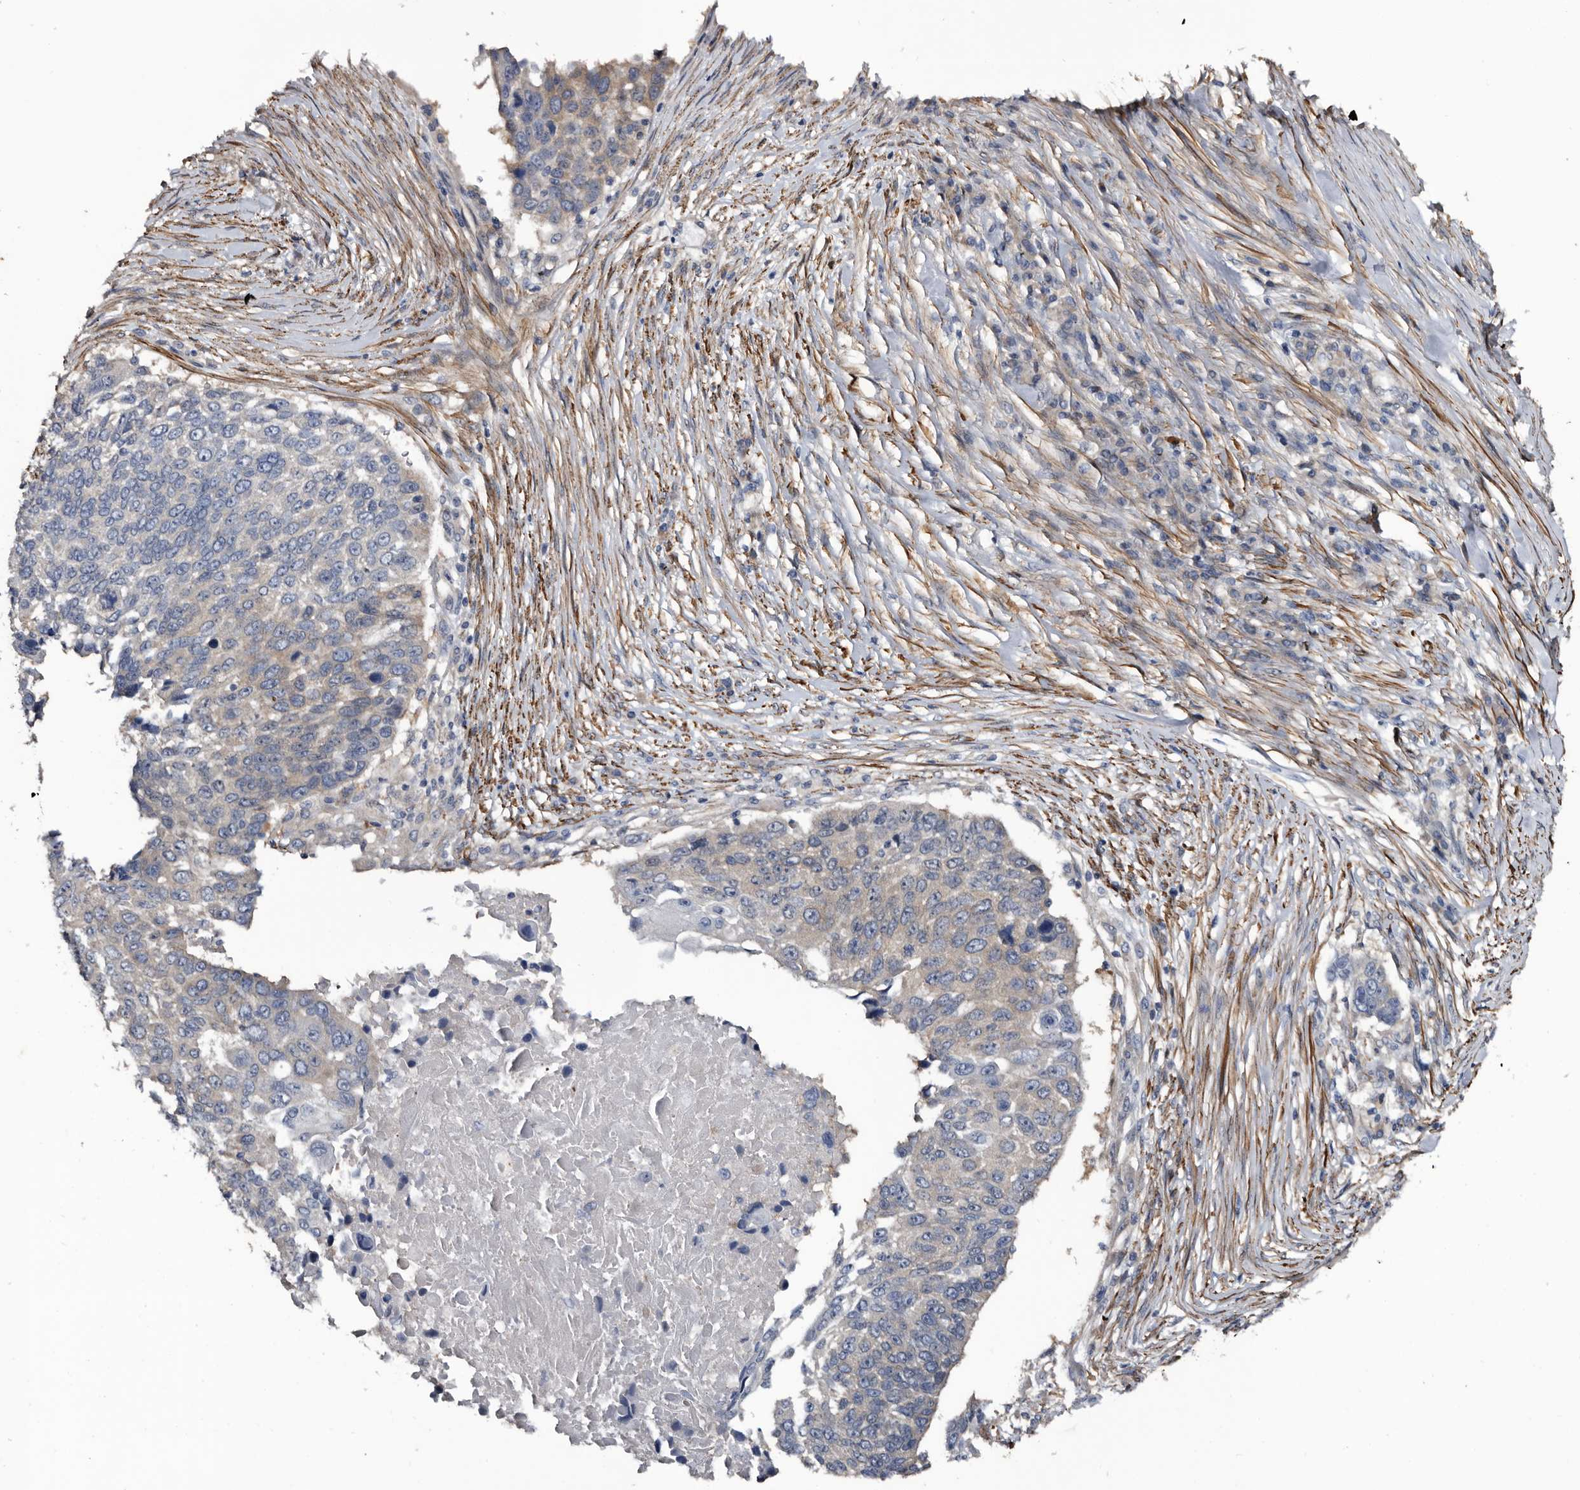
{"staining": {"intensity": "negative", "quantity": "none", "location": "none"}, "tissue": "lung cancer", "cell_type": "Tumor cells", "image_type": "cancer", "snomed": [{"axis": "morphology", "description": "Squamous cell carcinoma, NOS"}, {"axis": "topography", "description": "Lung"}], "caption": "Immunohistochemical staining of lung squamous cell carcinoma reveals no significant positivity in tumor cells.", "gene": "IARS1", "patient": {"sex": "male", "age": 66}}